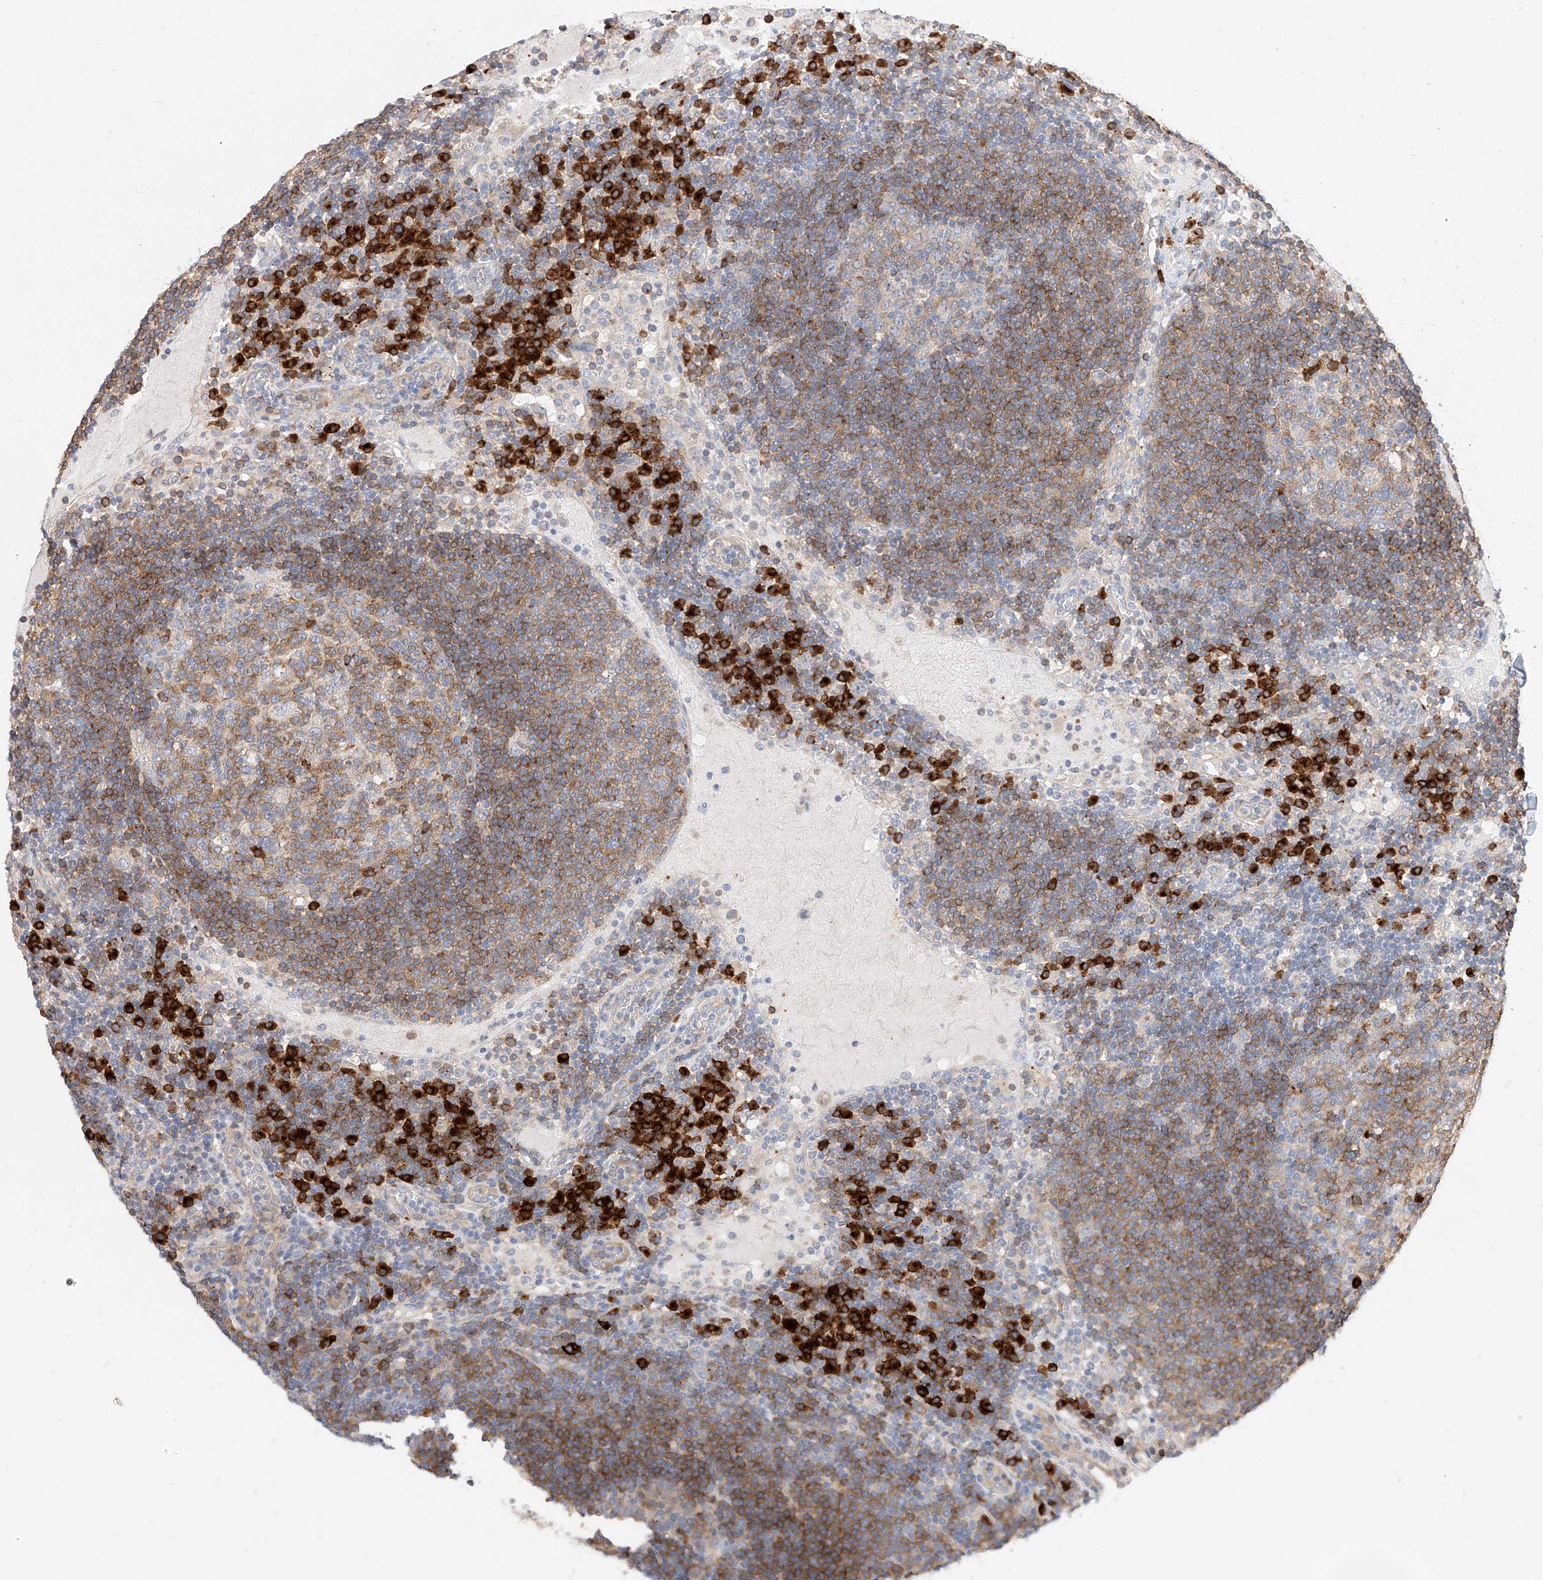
{"staining": {"intensity": "moderate", "quantity": "25%-75%", "location": "cytoplasmic/membranous"}, "tissue": "lymph node", "cell_type": "Germinal center cells", "image_type": "normal", "snomed": [{"axis": "morphology", "description": "Normal tissue, NOS"}, {"axis": "topography", "description": "Lymph node"}], "caption": "Unremarkable lymph node exhibits moderate cytoplasmic/membranous staining in approximately 25%-75% of germinal center cells, visualized by immunohistochemistry. (Stains: DAB (3,3'-diaminobenzidine) in brown, nuclei in blue, Microscopy: brightfield microscopy at high magnification).", "gene": "GLMN", "patient": {"sex": "female", "age": 53}}